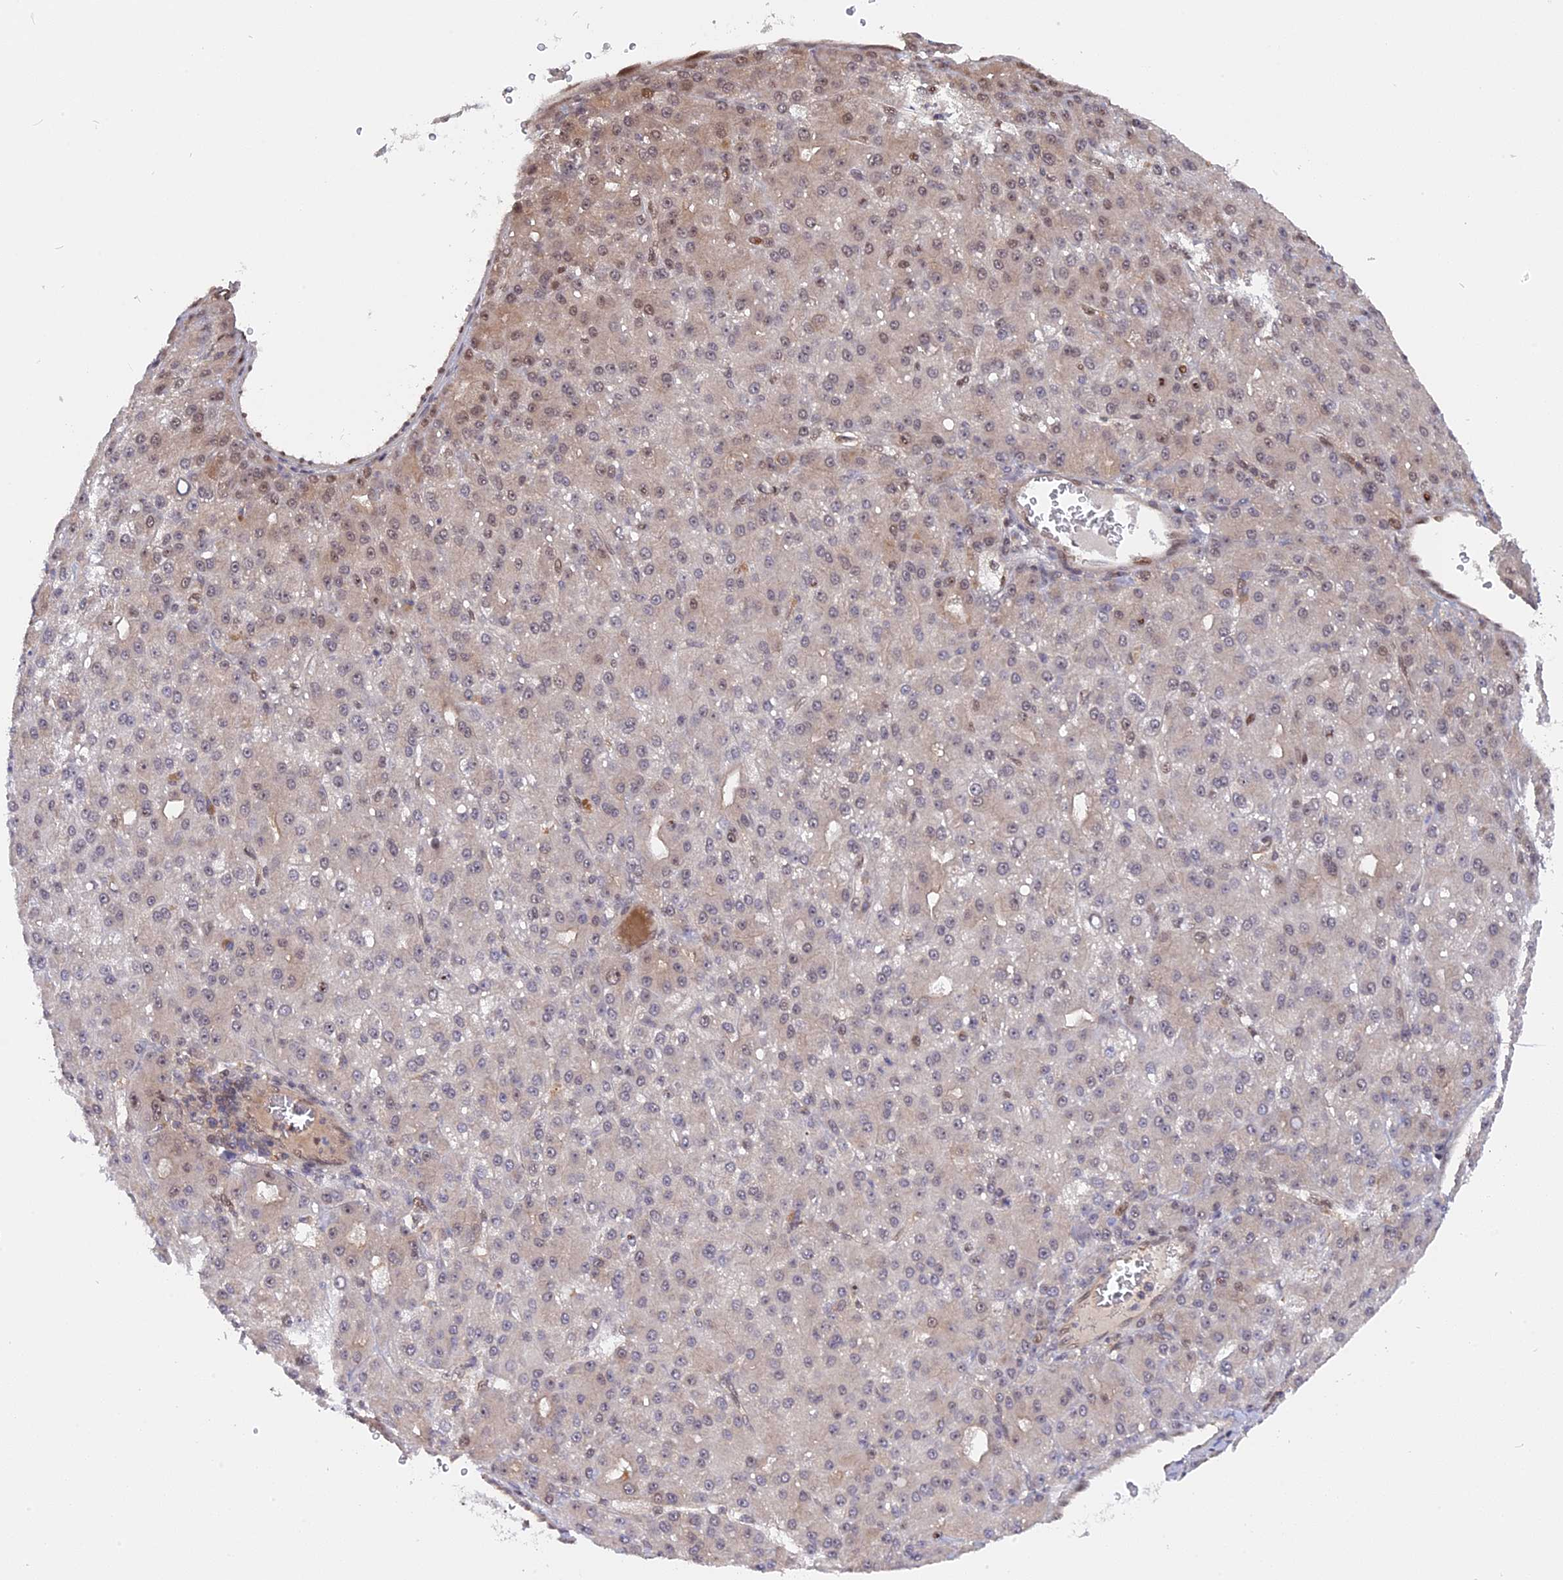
{"staining": {"intensity": "weak", "quantity": "<25%", "location": "nuclear"}, "tissue": "liver cancer", "cell_type": "Tumor cells", "image_type": "cancer", "snomed": [{"axis": "morphology", "description": "Carcinoma, Hepatocellular, NOS"}, {"axis": "topography", "description": "Liver"}], "caption": "A high-resolution image shows IHC staining of liver hepatocellular carcinoma, which demonstrates no significant positivity in tumor cells. The staining is performed using DAB brown chromogen with nuclei counter-stained in using hematoxylin.", "gene": "ZNF428", "patient": {"sex": "male", "age": 67}}